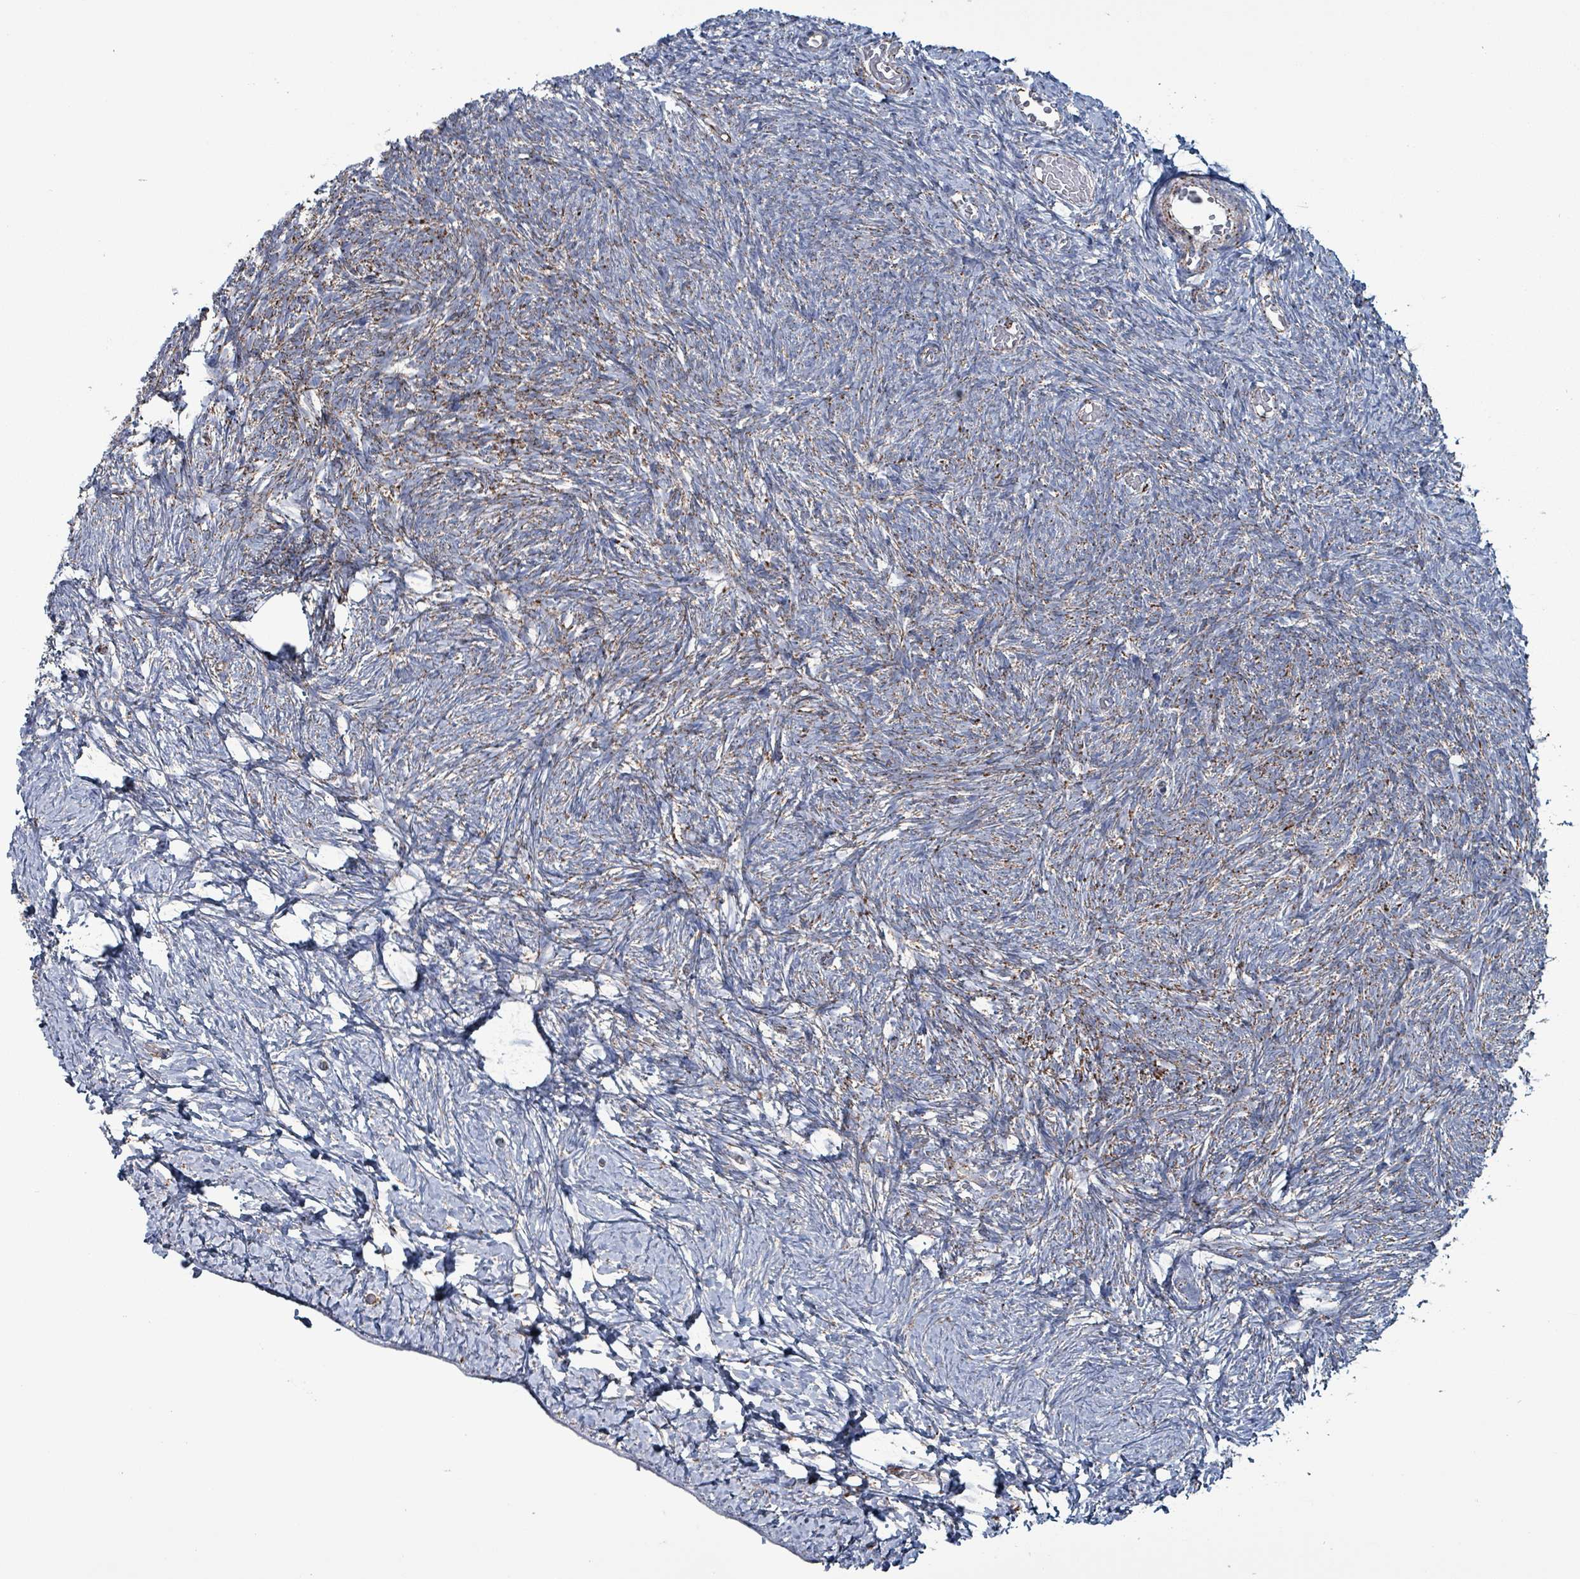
{"staining": {"intensity": "strong", "quantity": ">75%", "location": "cytoplasmic/membranous"}, "tissue": "ovary", "cell_type": "Follicle cells", "image_type": "normal", "snomed": [{"axis": "morphology", "description": "Normal tissue, NOS"}, {"axis": "topography", "description": "Ovary"}], "caption": "Protein expression analysis of benign human ovary reveals strong cytoplasmic/membranous positivity in approximately >75% of follicle cells. (brown staining indicates protein expression, while blue staining denotes nuclei).", "gene": "IDH3B", "patient": {"sex": "female", "age": 39}}